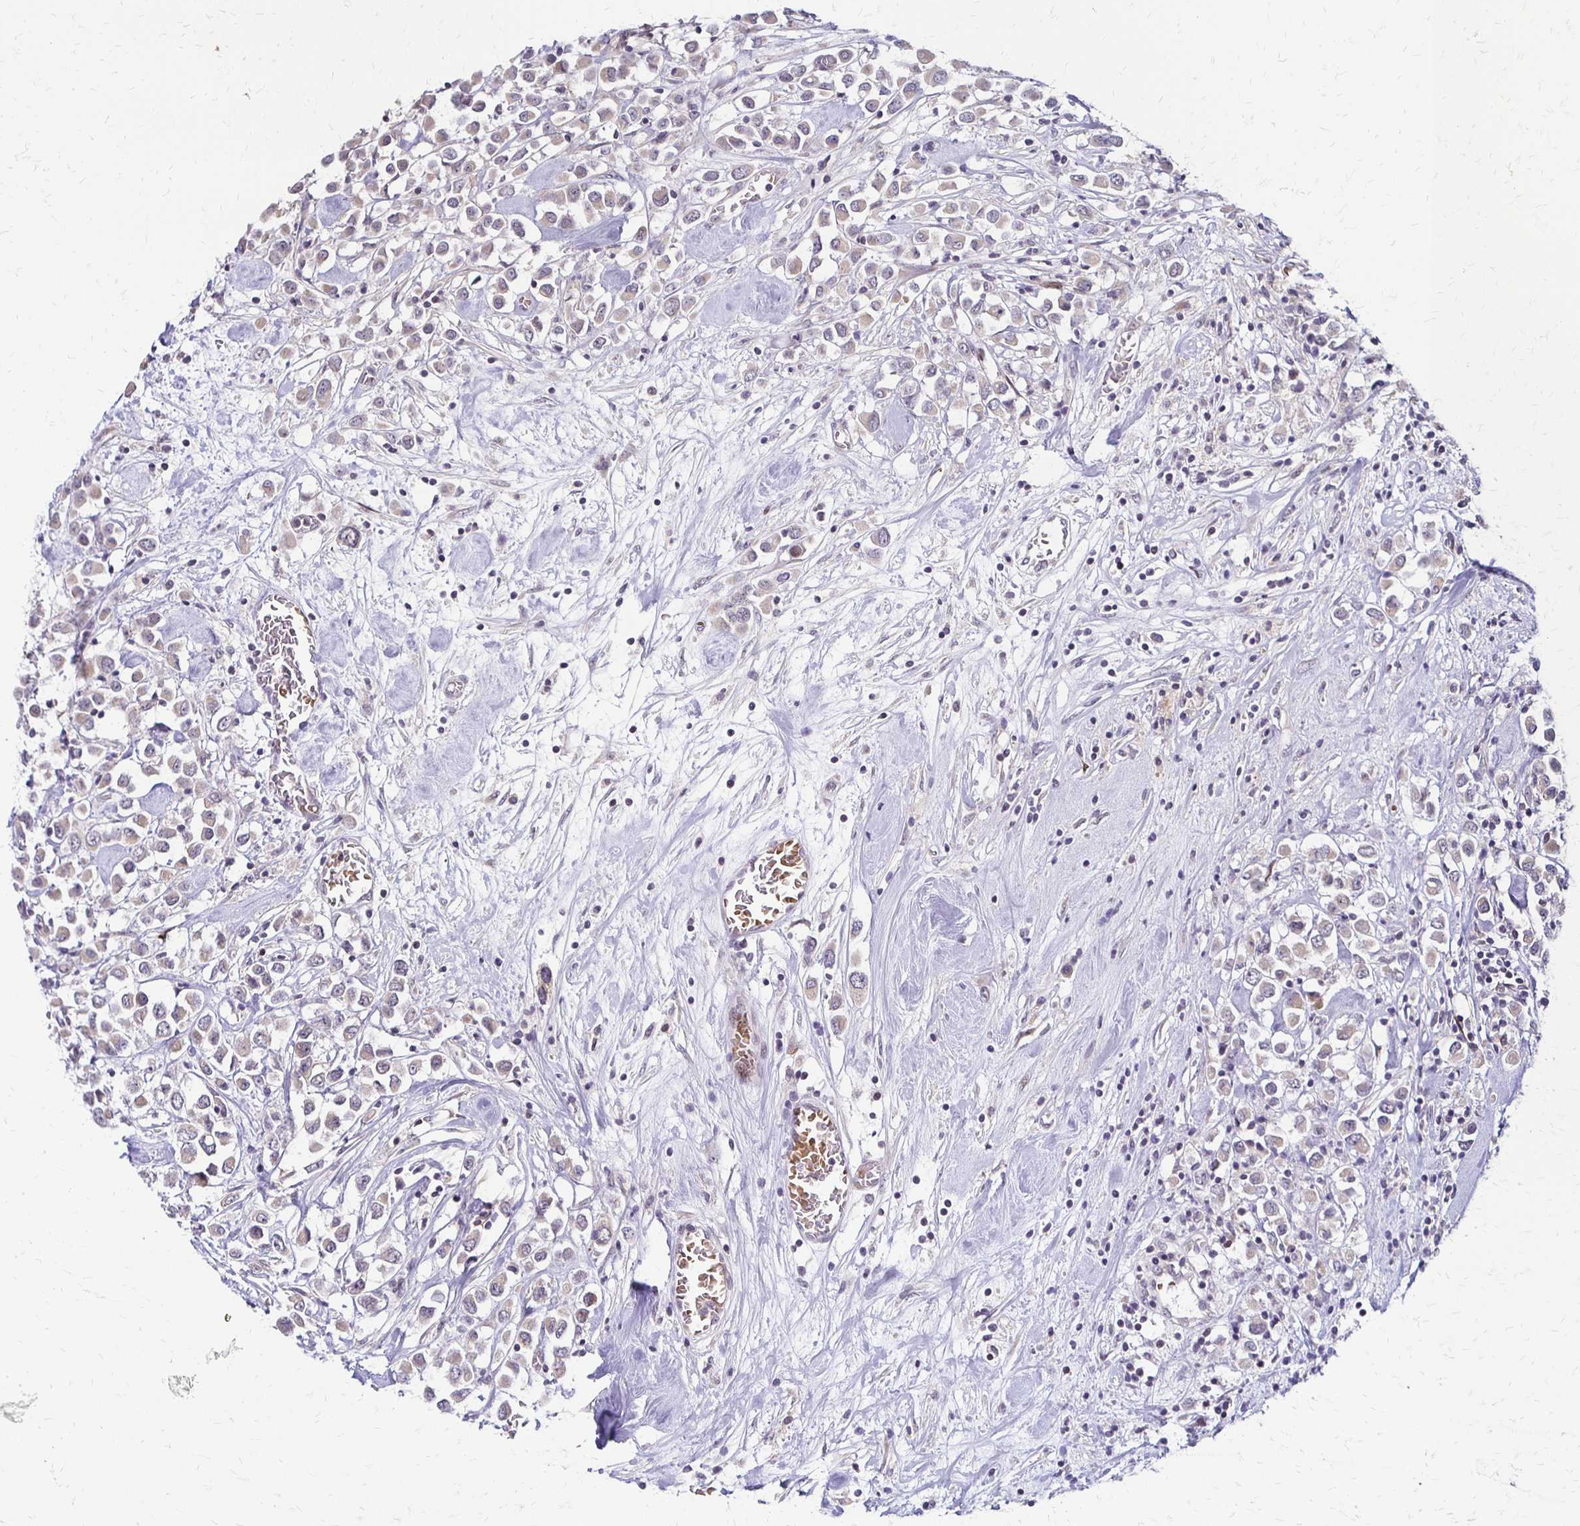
{"staining": {"intensity": "weak", "quantity": ">75%", "location": "cytoplasmic/membranous"}, "tissue": "breast cancer", "cell_type": "Tumor cells", "image_type": "cancer", "snomed": [{"axis": "morphology", "description": "Duct carcinoma"}, {"axis": "topography", "description": "Breast"}], "caption": "IHC (DAB (3,3'-diaminobenzidine)) staining of breast intraductal carcinoma exhibits weak cytoplasmic/membranous protein positivity in about >75% of tumor cells. (Stains: DAB (3,3'-diaminobenzidine) in brown, nuclei in blue, Microscopy: brightfield microscopy at high magnification).", "gene": "TRIR", "patient": {"sex": "female", "age": 61}}